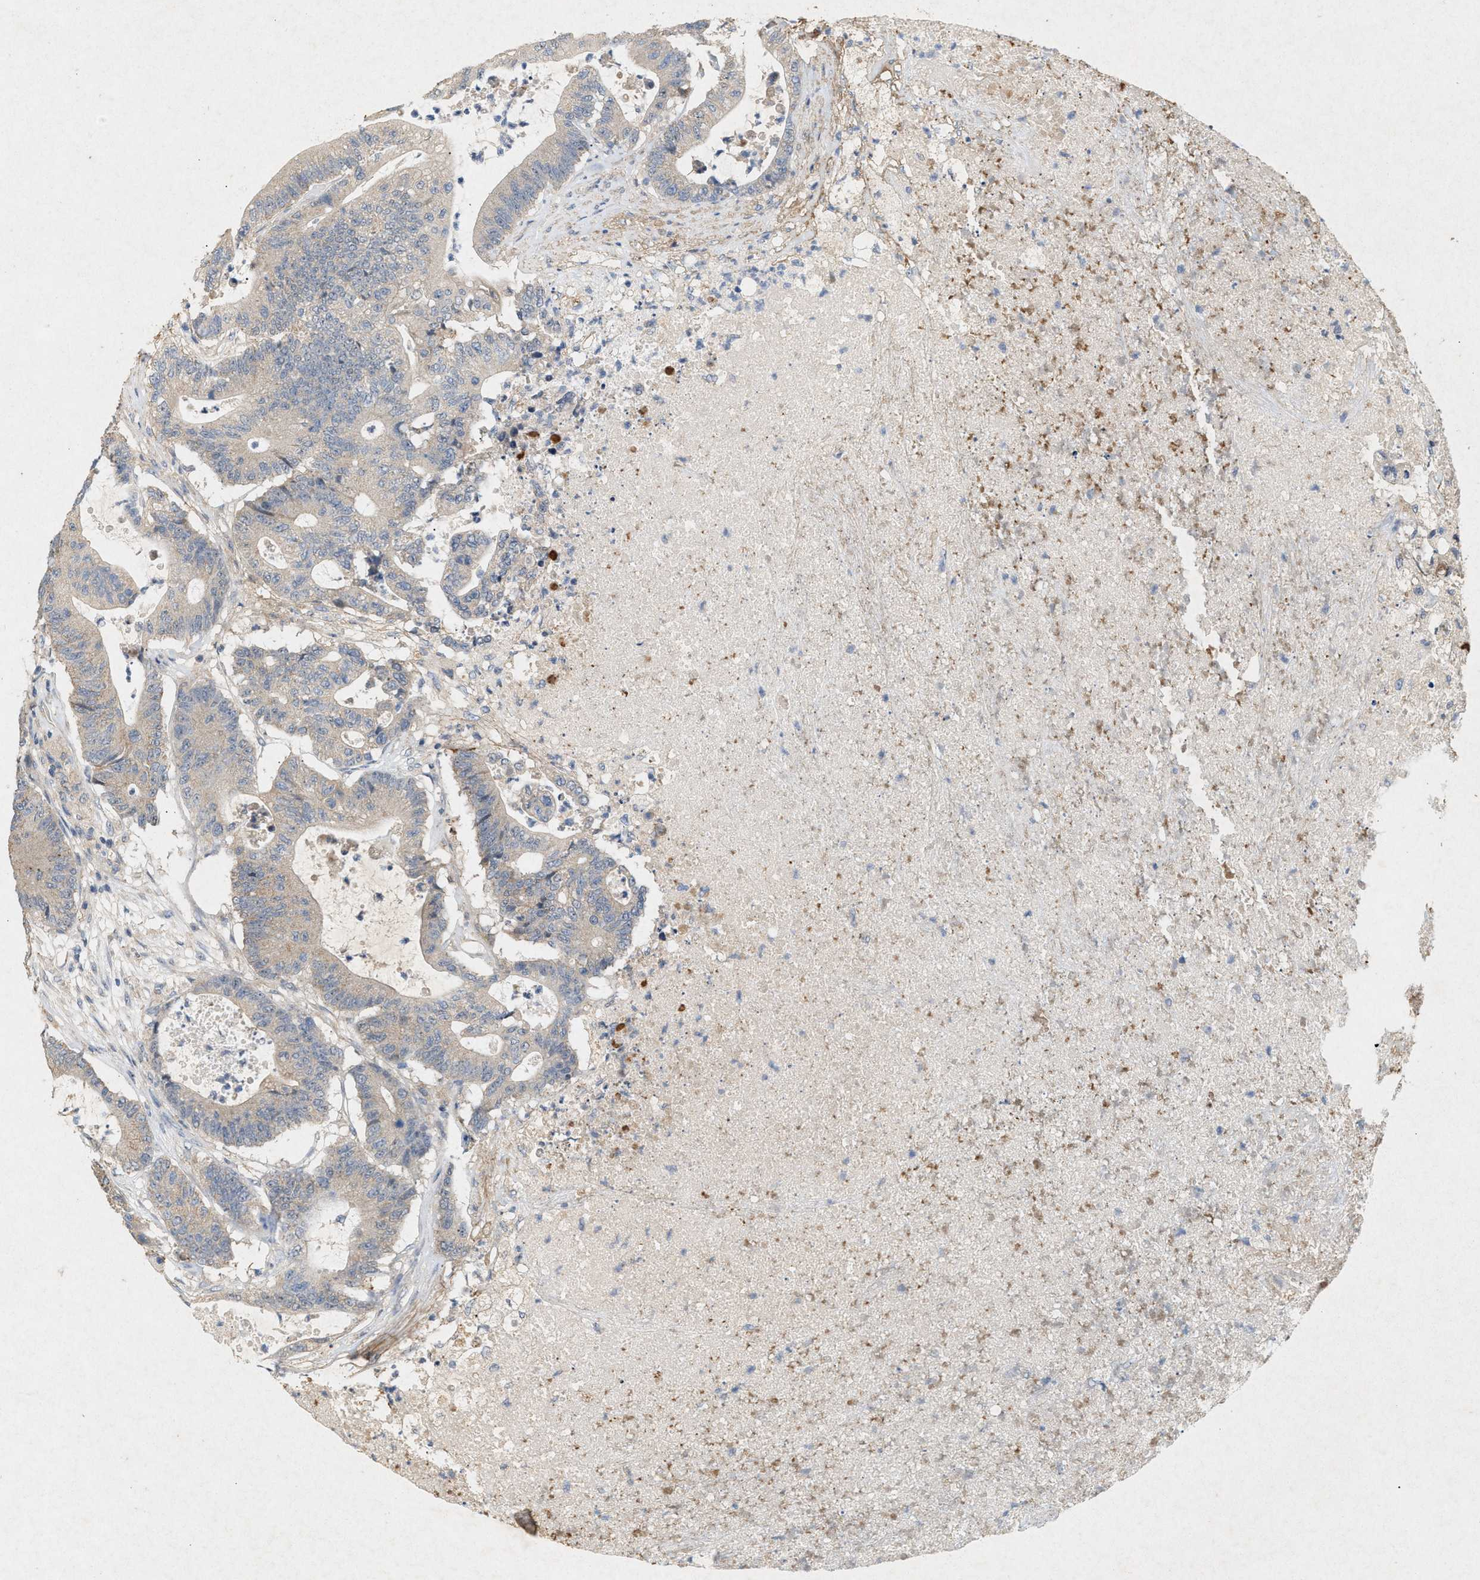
{"staining": {"intensity": "weak", "quantity": "<25%", "location": "cytoplasmic/membranous"}, "tissue": "colorectal cancer", "cell_type": "Tumor cells", "image_type": "cancer", "snomed": [{"axis": "morphology", "description": "Adenocarcinoma, NOS"}, {"axis": "topography", "description": "Colon"}], "caption": "This is an IHC histopathology image of adenocarcinoma (colorectal). There is no expression in tumor cells.", "gene": "DCAF7", "patient": {"sex": "female", "age": 84}}